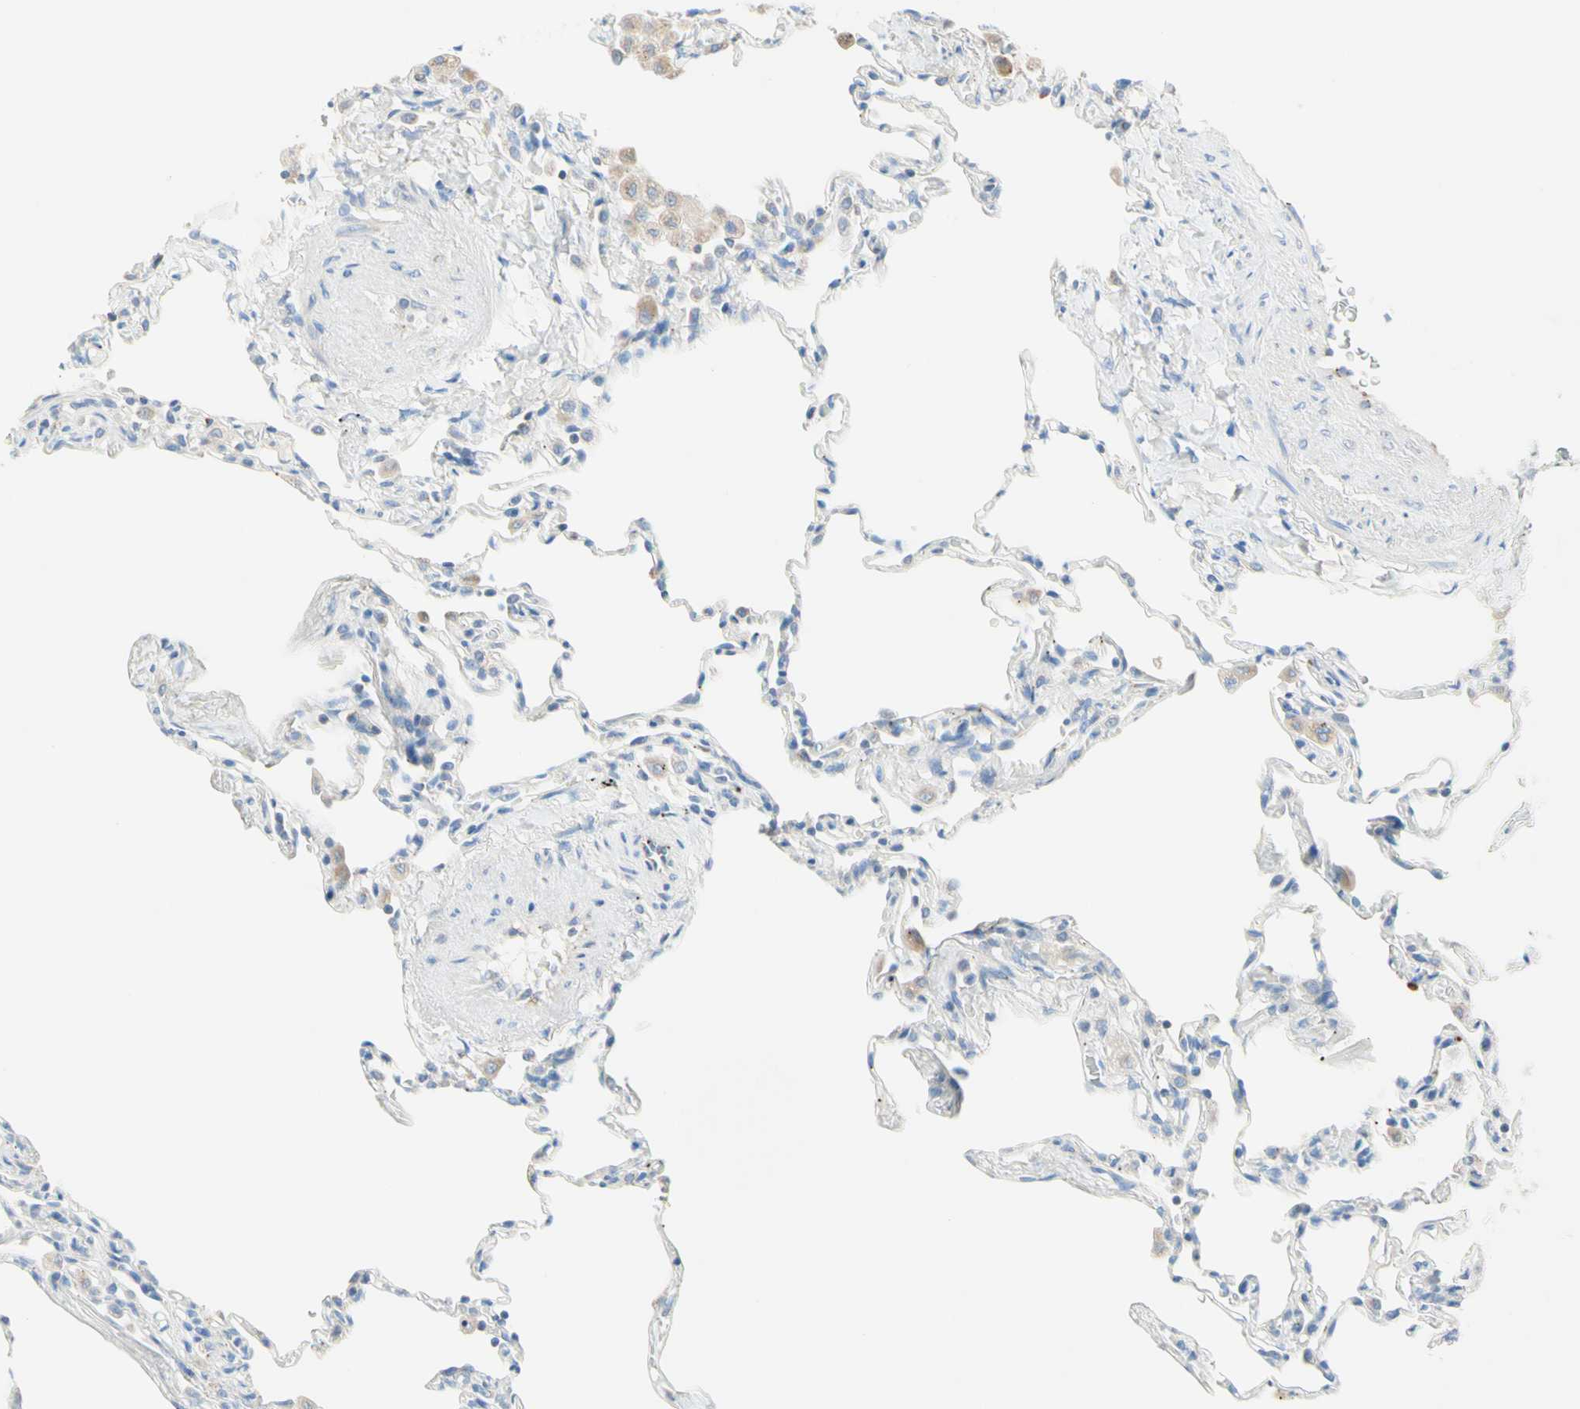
{"staining": {"intensity": "negative", "quantity": "none", "location": "none"}, "tissue": "lung", "cell_type": "Alveolar cells", "image_type": "normal", "snomed": [{"axis": "morphology", "description": "Normal tissue, NOS"}, {"axis": "topography", "description": "Lung"}], "caption": "Immunohistochemistry histopathology image of benign lung: lung stained with DAB (3,3'-diaminobenzidine) demonstrates no significant protein staining in alveolar cells. The staining was performed using DAB (3,3'-diaminobenzidine) to visualize the protein expression in brown, while the nuclei were stained in blue with hematoxylin (Magnification: 20x).", "gene": "MFF", "patient": {"sex": "male", "age": 59}}